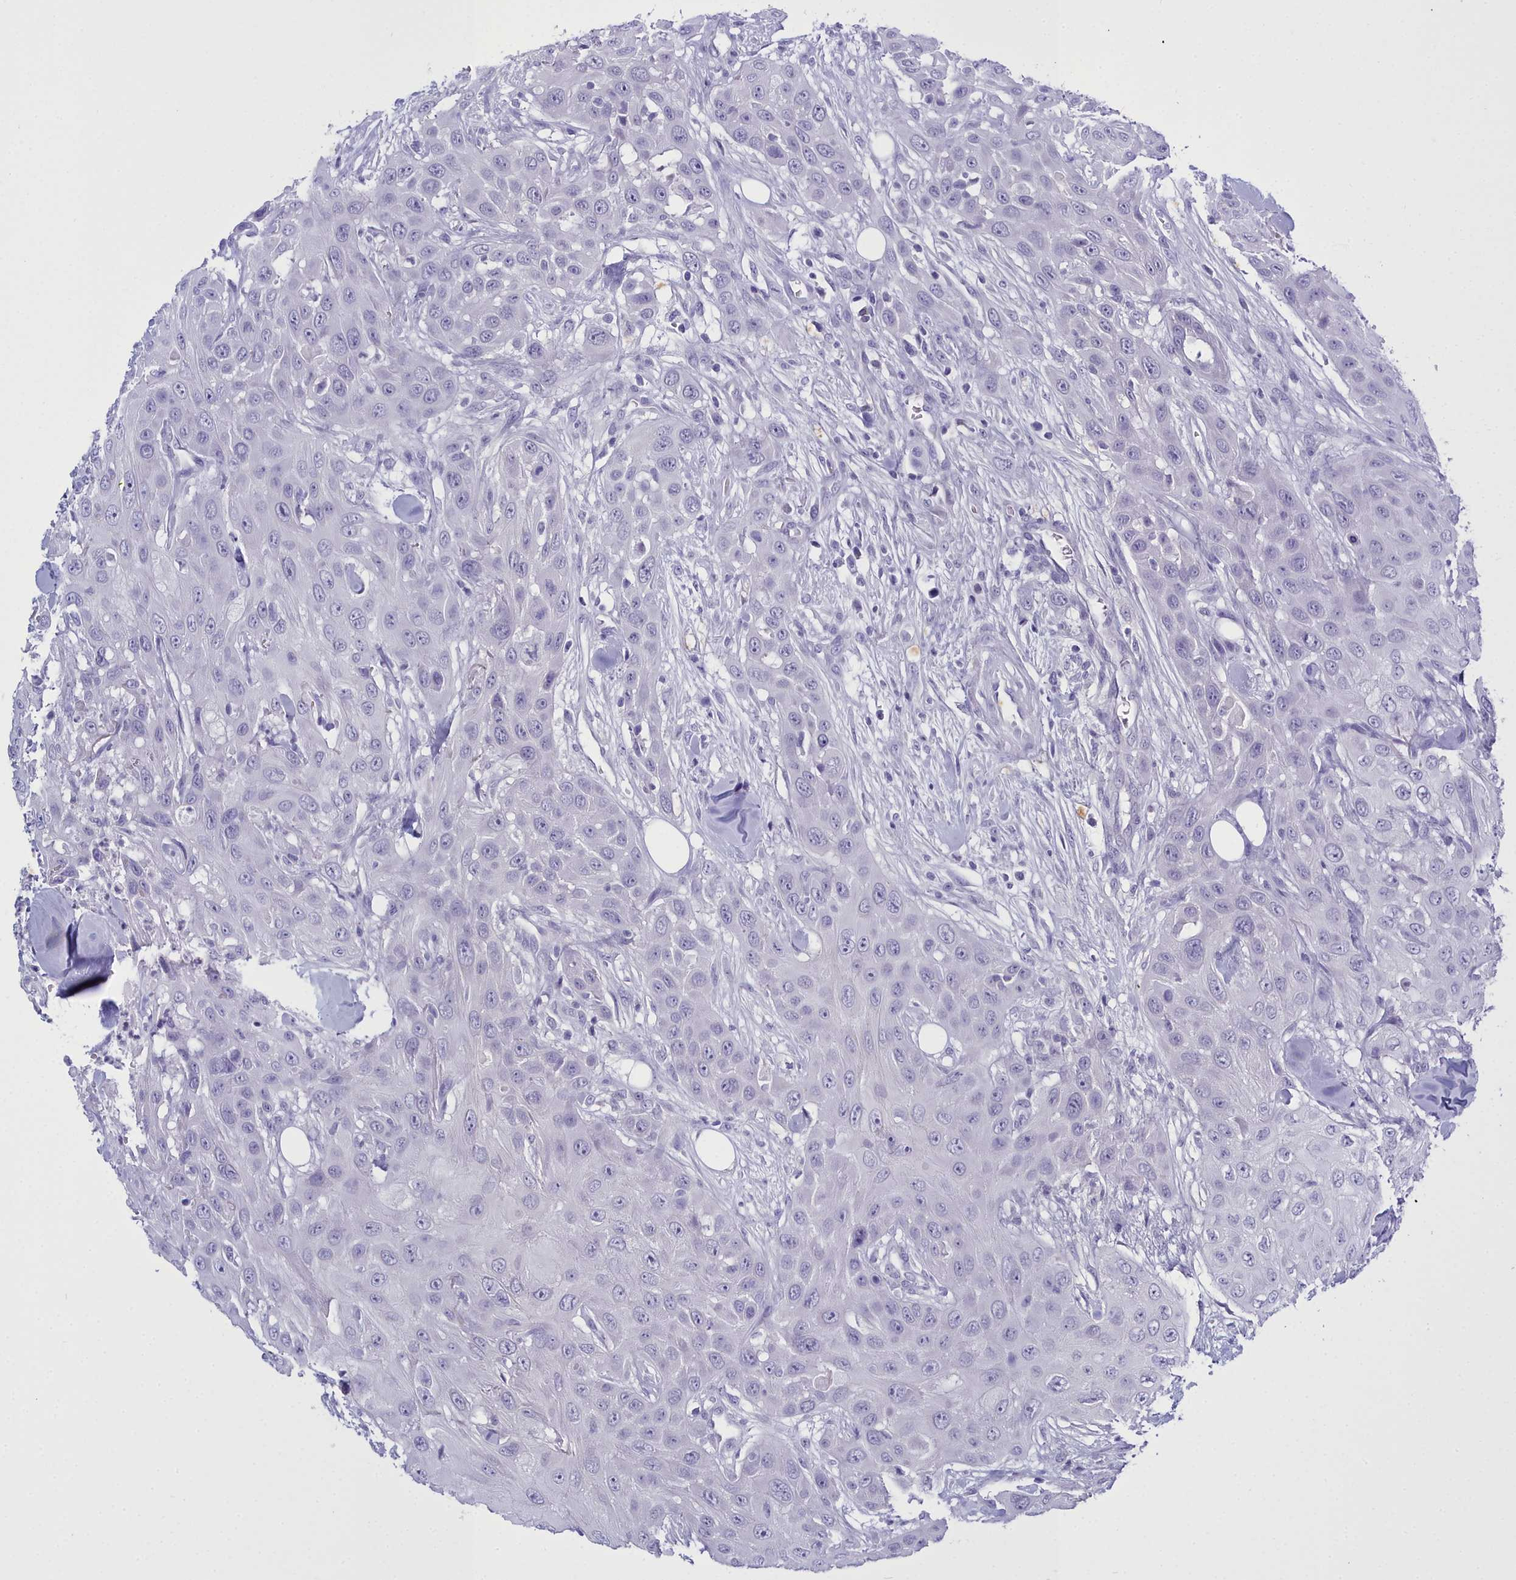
{"staining": {"intensity": "negative", "quantity": "none", "location": "none"}, "tissue": "head and neck cancer", "cell_type": "Tumor cells", "image_type": "cancer", "snomed": [{"axis": "morphology", "description": "Squamous cell carcinoma, NOS"}, {"axis": "topography", "description": "Head-Neck"}], "caption": "Immunohistochemistry (IHC) histopathology image of head and neck squamous cell carcinoma stained for a protein (brown), which exhibits no expression in tumor cells. (Immunohistochemistry (IHC), brightfield microscopy, high magnification).", "gene": "MAP6", "patient": {"sex": "male", "age": 81}}